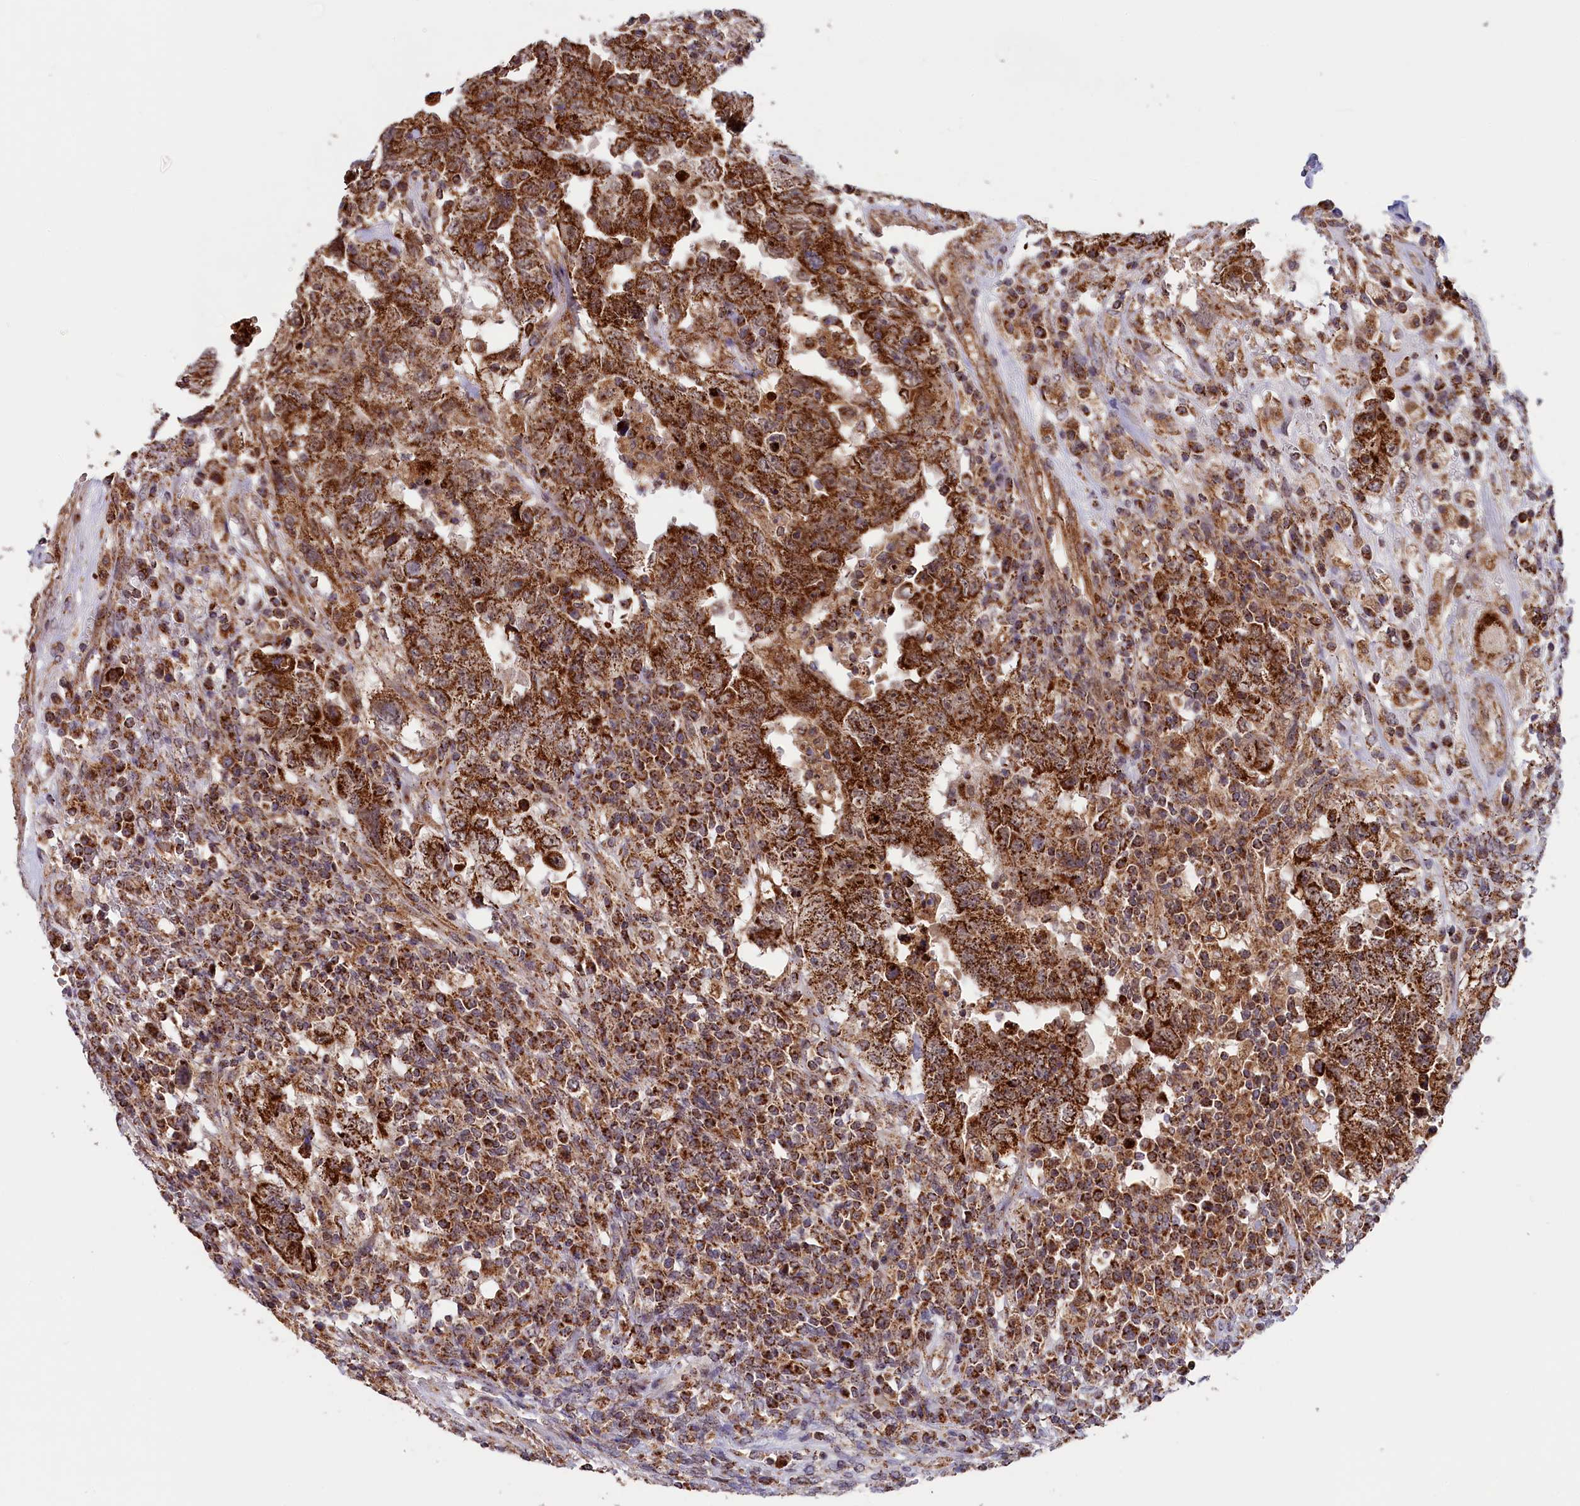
{"staining": {"intensity": "strong", "quantity": ">75%", "location": "cytoplasmic/membranous"}, "tissue": "testis cancer", "cell_type": "Tumor cells", "image_type": "cancer", "snomed": [{"axis": "morphology", "description": "Carcinoma, Embryonal, NOS"}, {"axis": "topography", "description": "Testis"}], "caption": "Immunohistochemistry (IHC) of testis cancer demonstrates high levels of strong cytoplasmic/membranous staining in approximately >75% of tumor cells.", "gene": "DUS3L", "patient": {"sex": "male", "age": 26}}